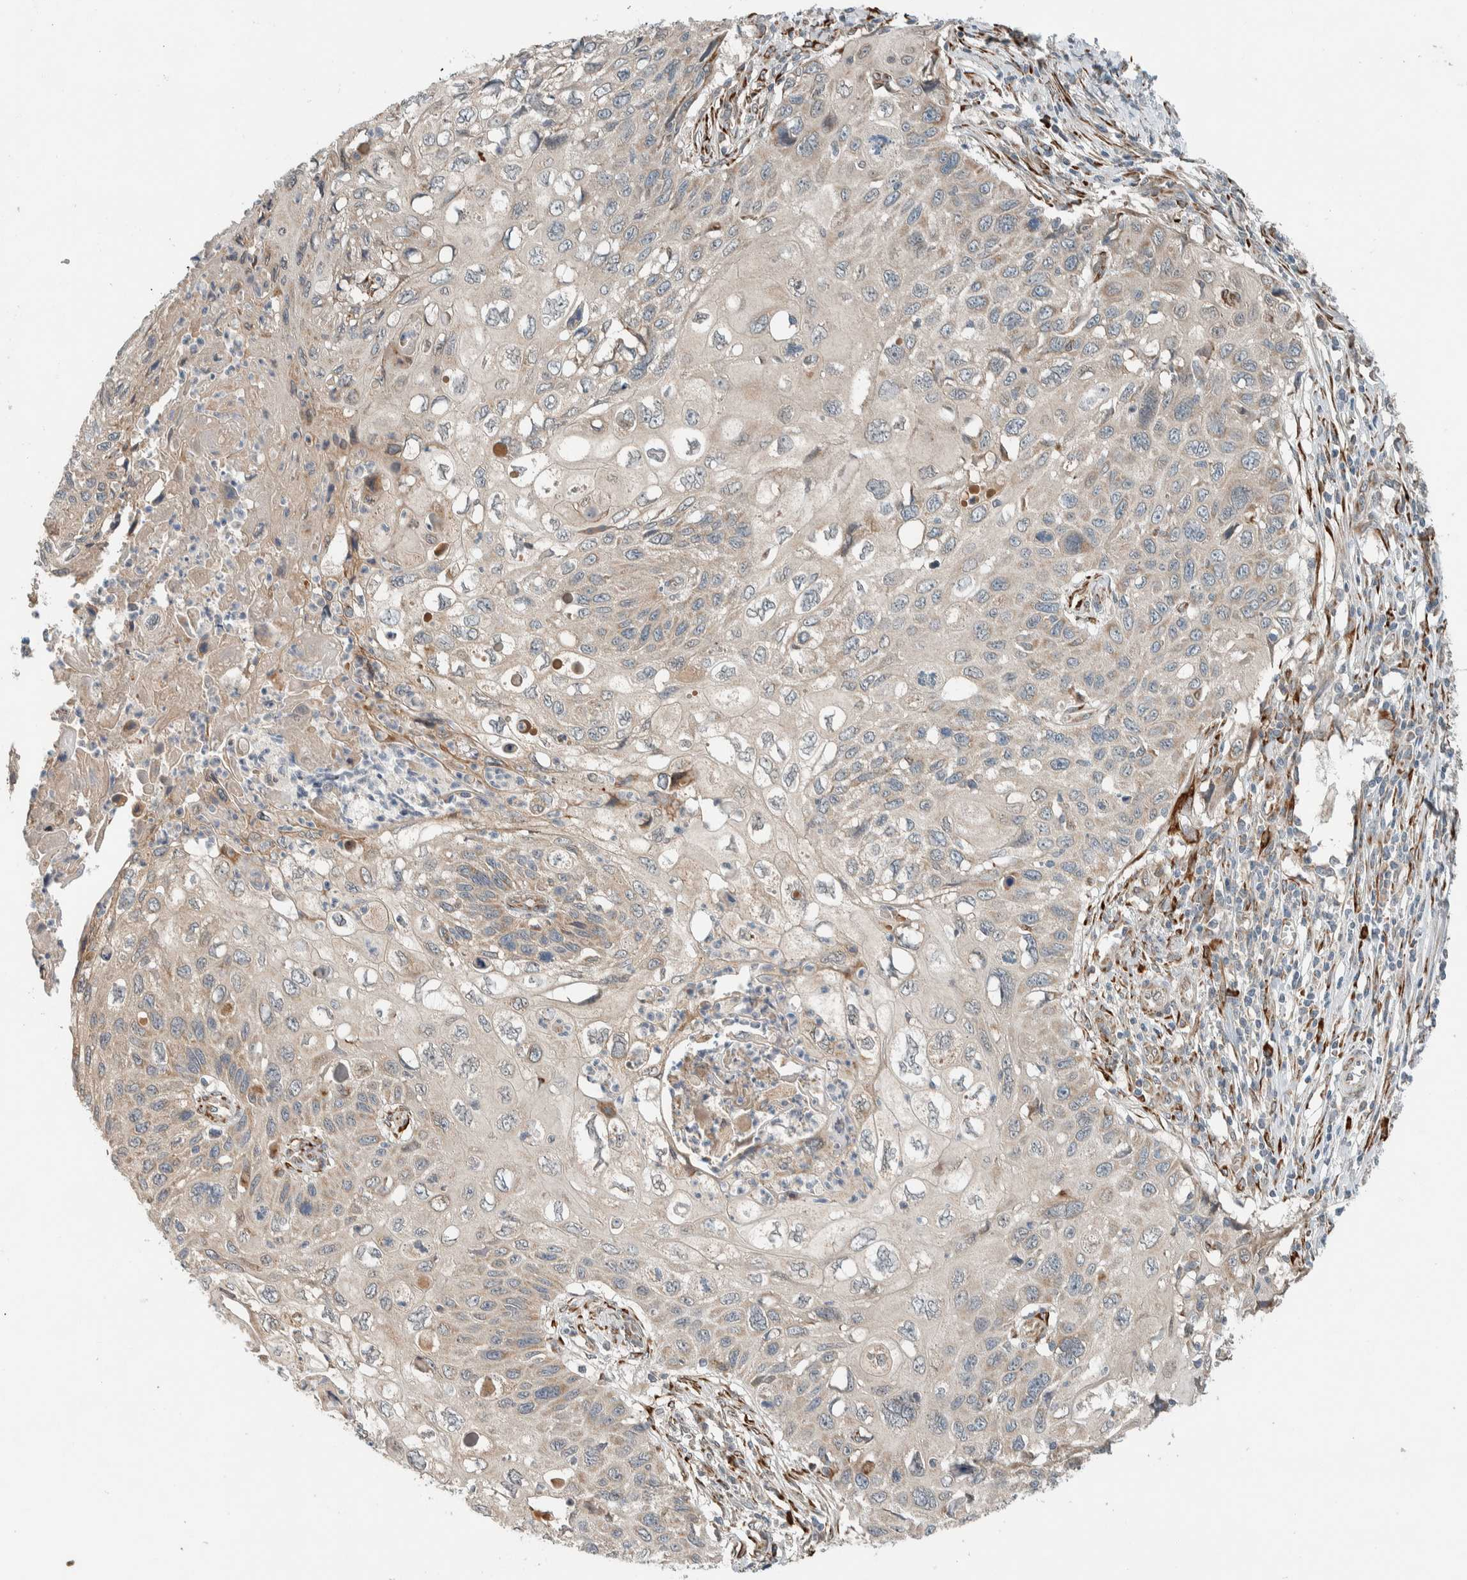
{"staining": {"intensity": "weak", "quantity": "<25%", "location": "cytoplasmic/membranous"}, "tissue": "cervical cancer", "cell_type": "Tumor cells", "image_type": "cancer", "snomed": [{"axis": "morphology", "description": "Squamous cell carcinoma, NOS"}, {"axis": "topography", "description": "Cervix"}], "caption": "Cervical cancer was stained to show a protein in brown. There is no significant expression in tumor cells. The staining was performed using DAB to visualize the protein expression in brown, while the nuclei were stained in blue with hematoxylin (Magnification: 20x).", "gene": "CTBP2", "patient": {"sex": "female", "age": 70}}